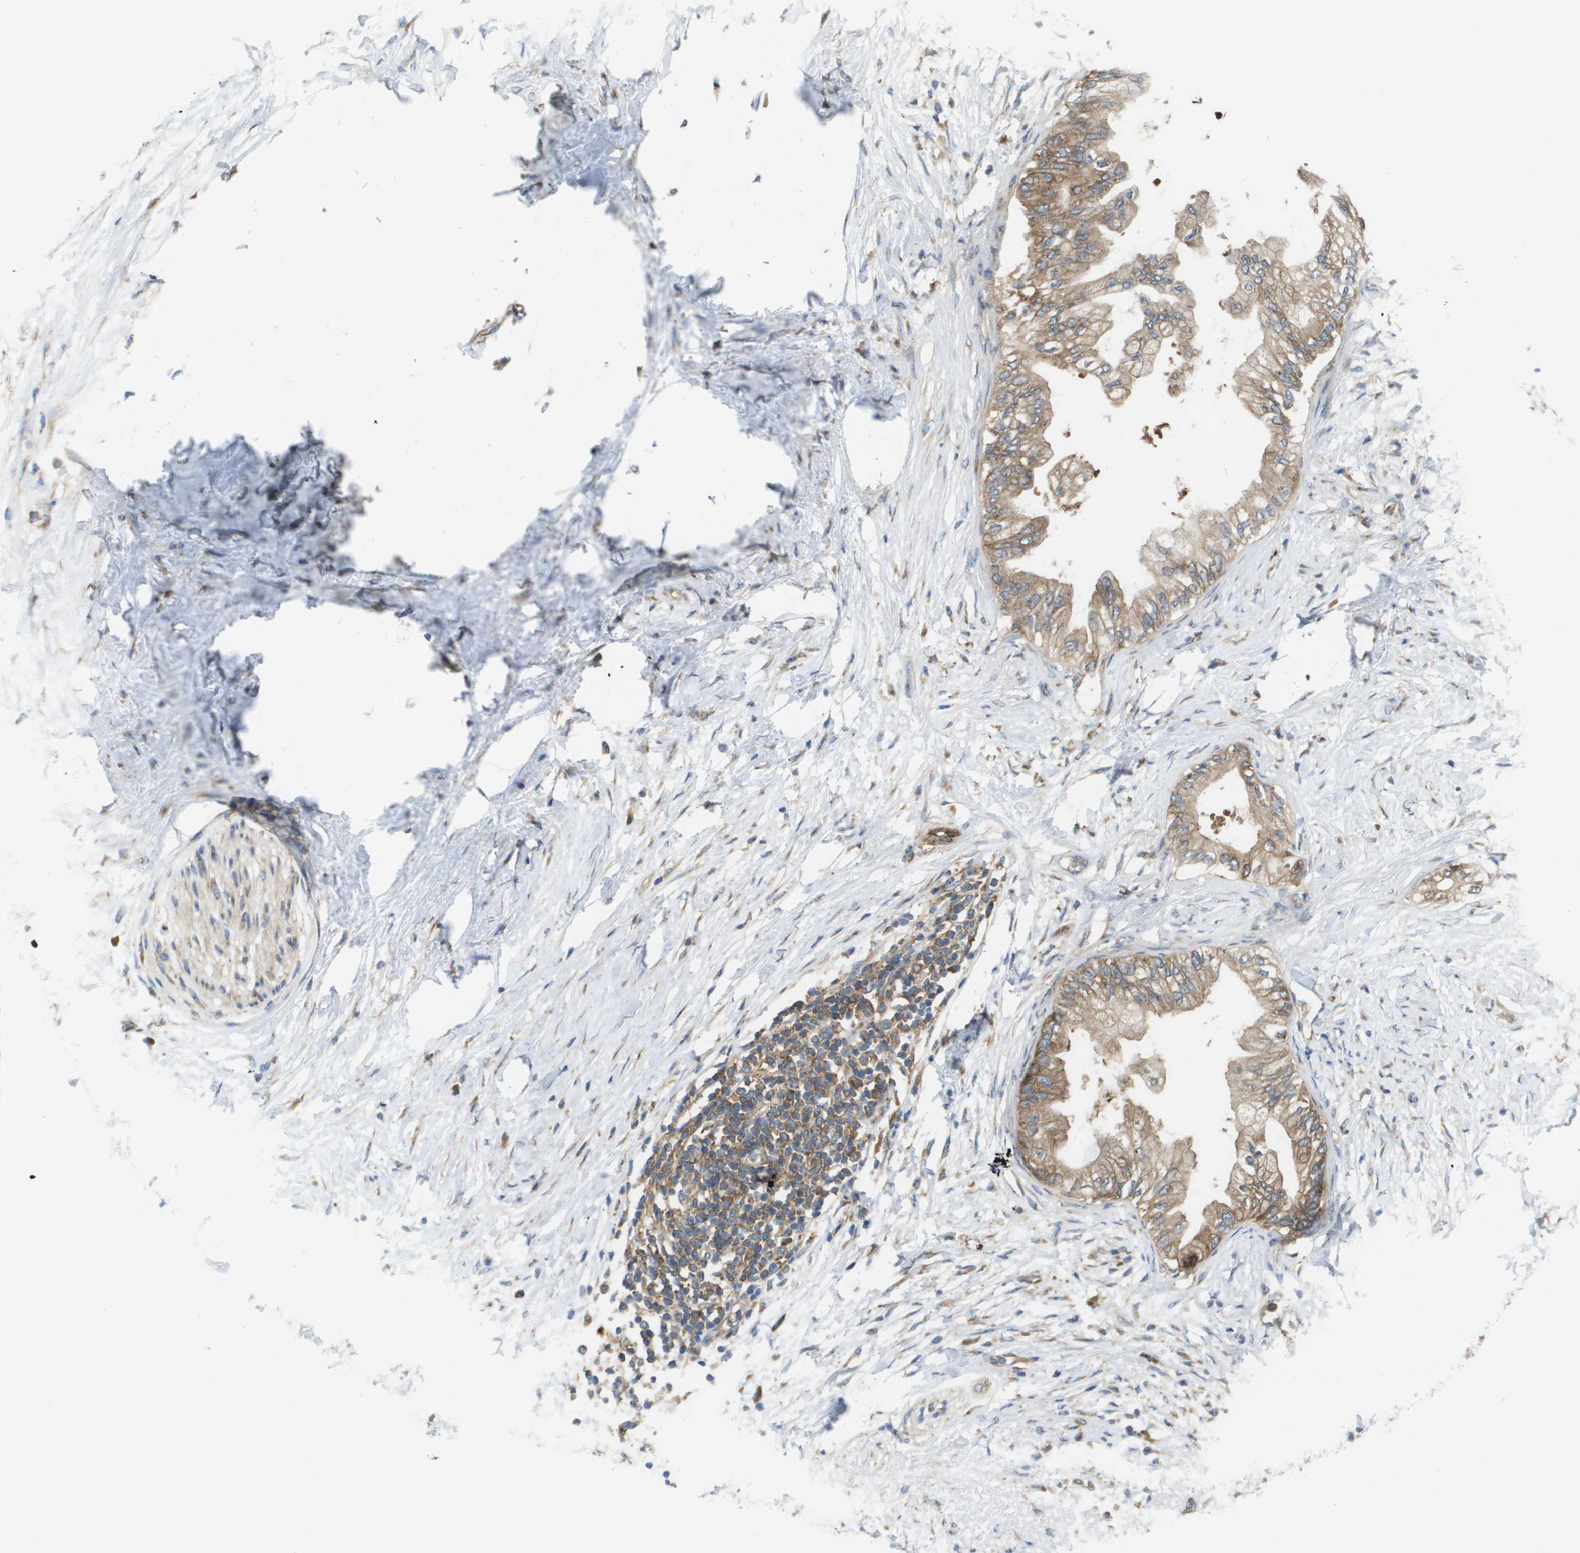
{"staining": {"intensity": "weak", "quantity": ">75%", "location": "cytoplasmic/membranous"}, "tissue": "pancreatic cancer", "cell_type": "Tumor cells", "image_type": "cancer", "snomed": [{"axis": "morphology", "description": "Normal tissue, NOS"}, {"axis": "morphology", "description": "Adenocarcinoma, NOS"}, {"axis": "topography", "description": "Pancreas"}, {"axis": "topography", "description": "Duodenum"}], "caption": "A histopathology image of adenocarcinoma (pancreatic) stained for a protein displays weak cytoplasmic/membranous brown staining in tumor cells. The protein is shown in brown color, while the nuclei are stained blue.", "gene": "EIF4G2", "patient": {"sex": "female", "age": 60}}